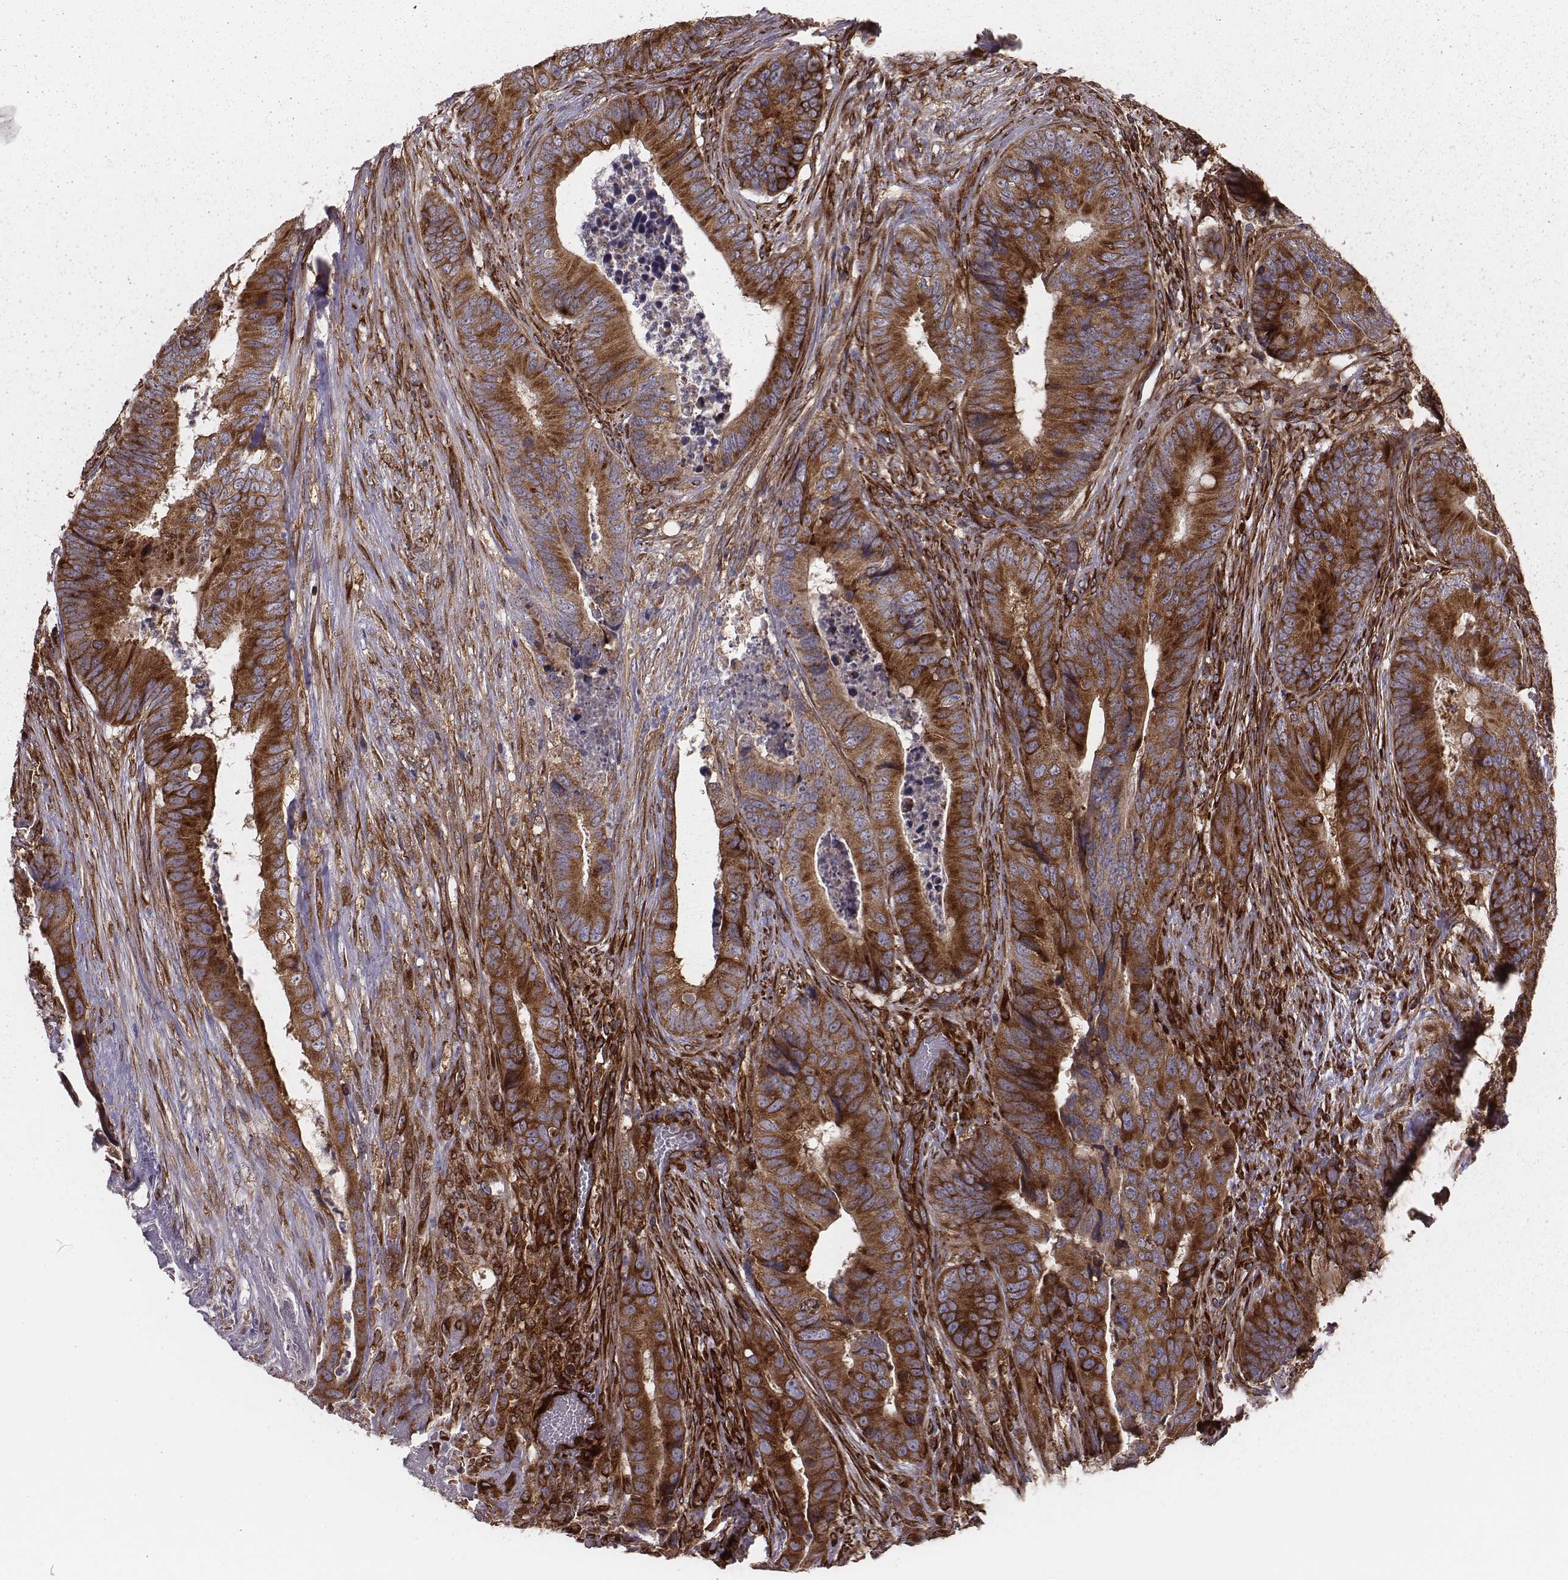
{"staining": {"intensity": "strong", "quantity": ">75%", "location": "cytoplasmic/membranous"}, "tissue": "colorectal cancer", "cell_type": "Tumor cells", "image_type": "cancer", "snomed": [{"axis": "morphology", "description": "Adenocarcinoma, NOS"}, {"axis": "topography", "description": "Colon"}], "caption": "Adenocarcinoma (colorectal) was stained to show a protein in brown. There is high levels of strong cytoplasmic/membranous staining in approximately >75% of tumor cells. Immunohistochemistry stains the protein of interest in brown and the nuclei are stained blue.", "gene": "TXLNA", "patient": {"sex": "male", "age": 84}}